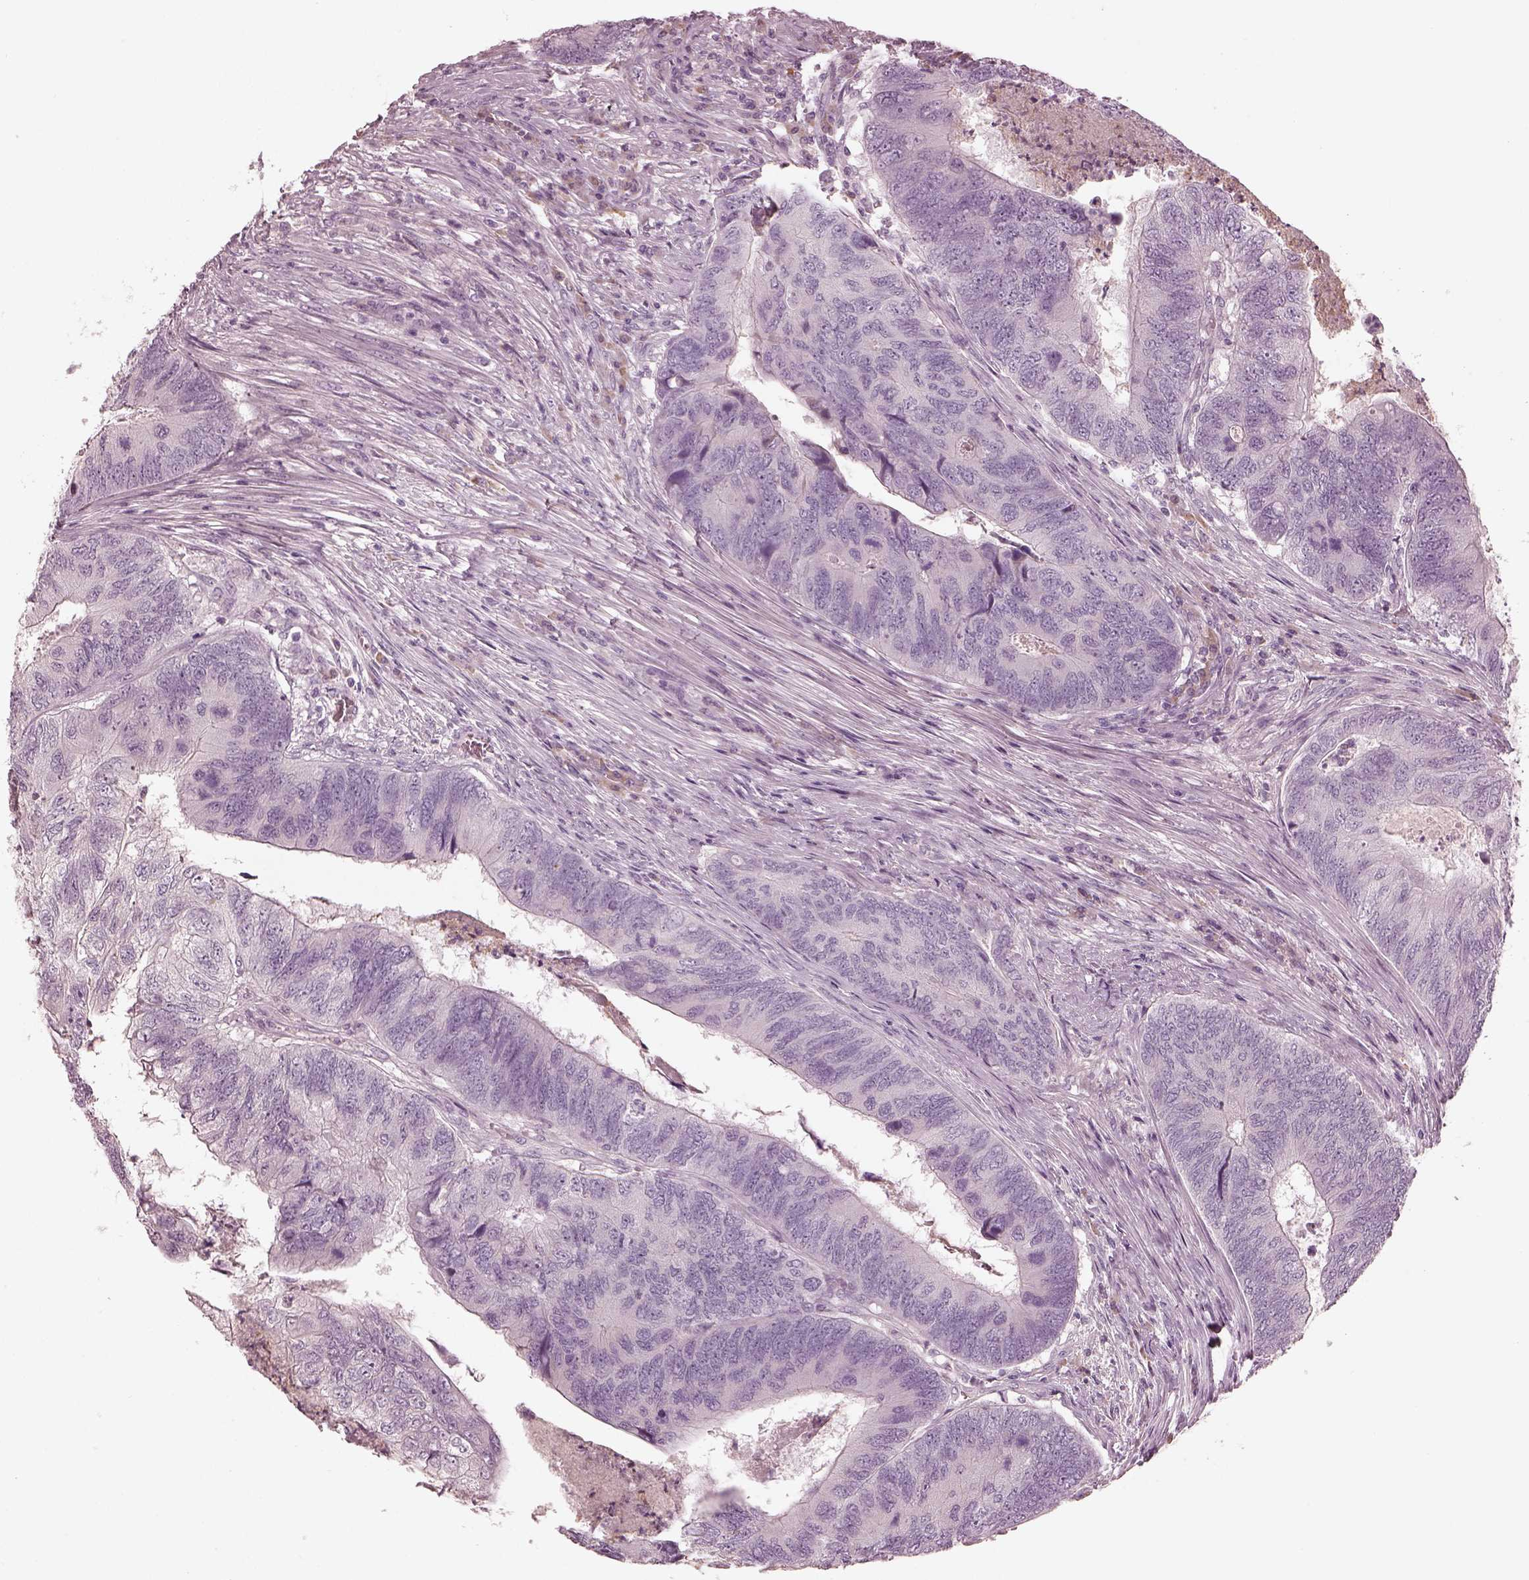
{"staining": {"intensity": "negative", "quantity": "none", "location": "none"}, "tissue": "colorectal cancer", "cell_type": "Tumor cells", "image_type": "cancer", "snomed": [{"axis": "morphology", "description": "Adenocarcinoma, NOS"}, {"axis": "topography", "description": "Colon"}], "caption": "High power microscopy histopathology image of an immunohistochemistry histopathology image of adenocarcinoma (colorectal), revealing no significant positivity in tumor cells.", "gene": "MIA", "patient": {"sex": "female", "age": 67}}